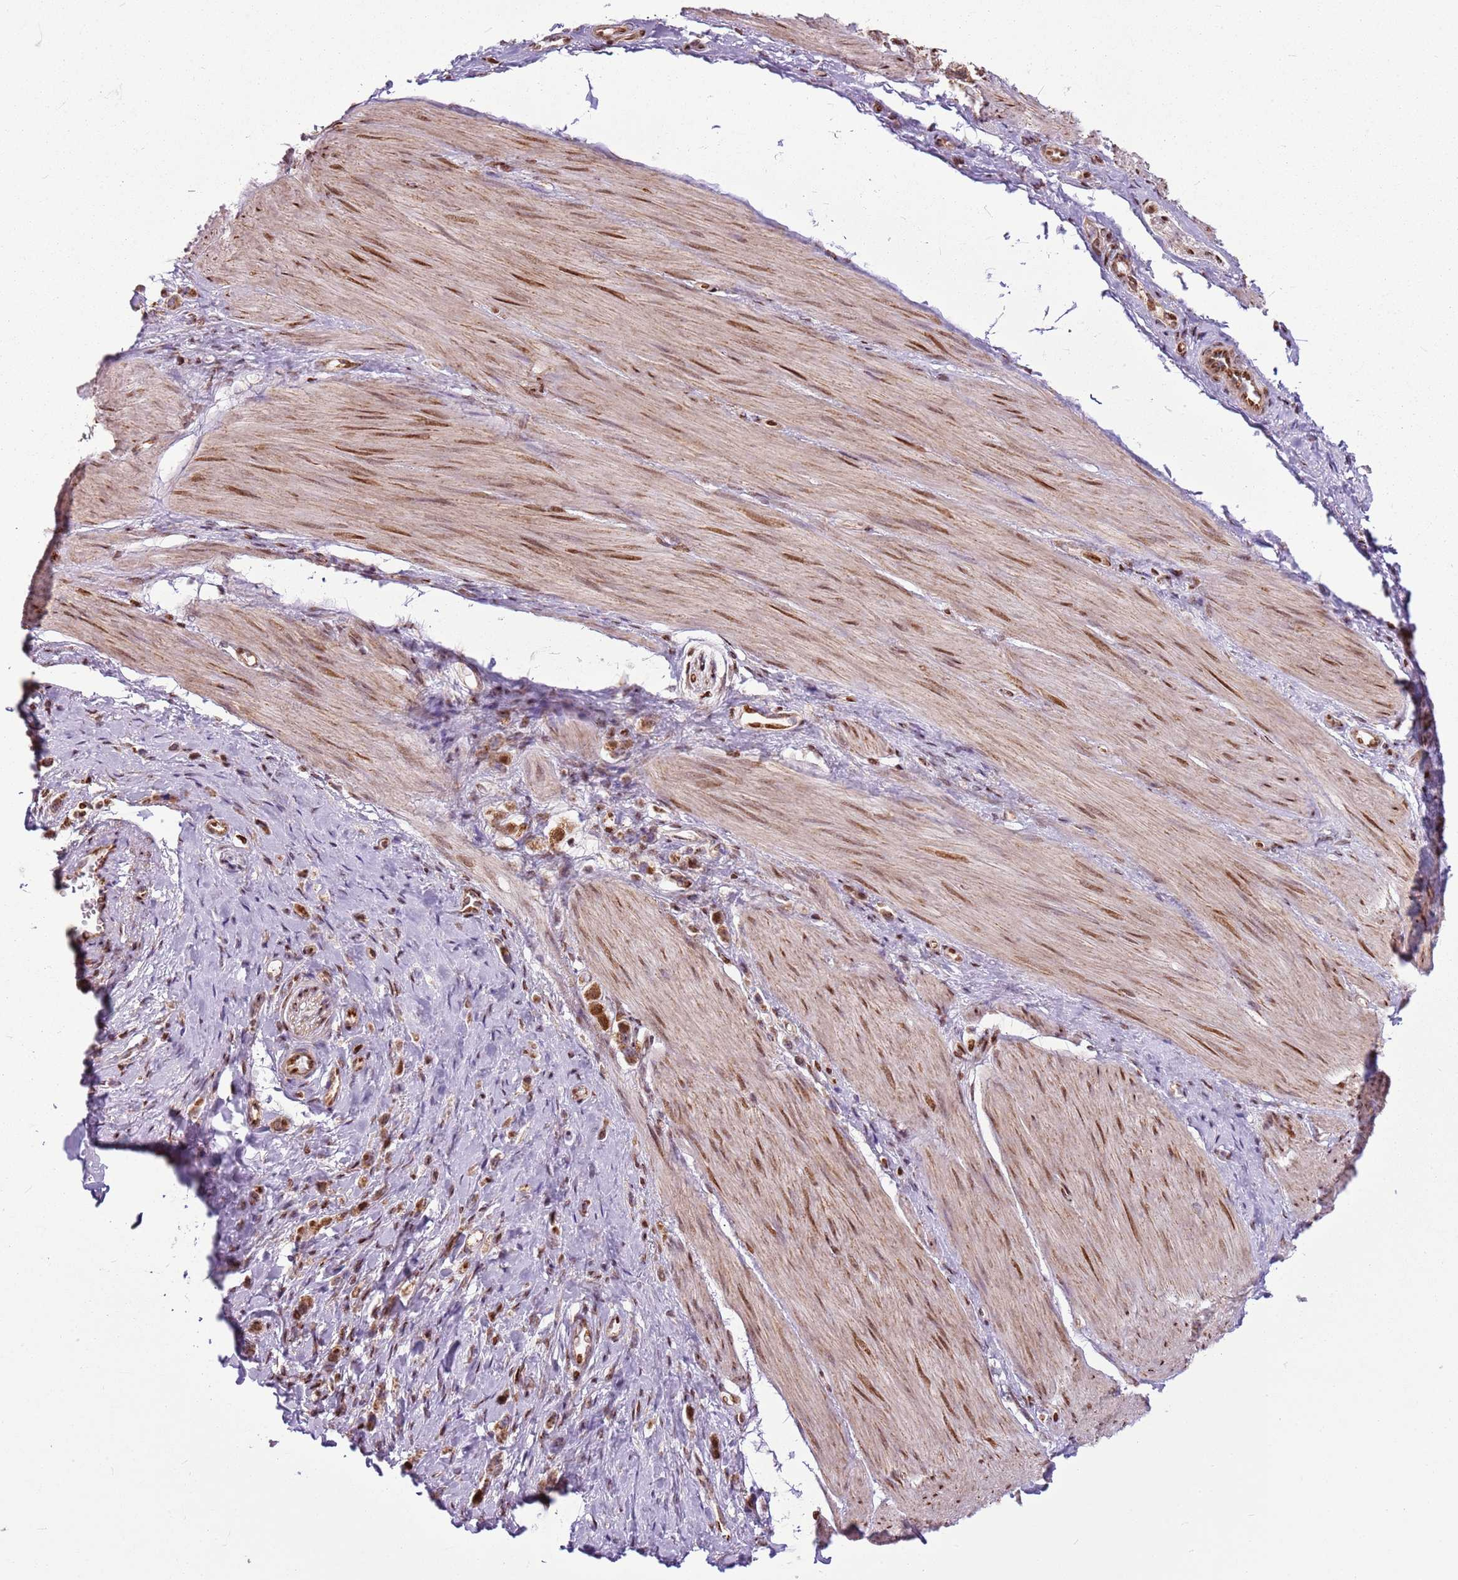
{"staining": {"intensity": "moderate", "quantity": ">75%", "location": "cytoplasmic/membranous,nuclear"}, "tissue": "stomach cancer", "cell_type": "Tumor cells", "image_type": "cancer", "snomed": [{"axis": "morphology", "description": "Adenocarcinoma, NOS"}, {"axis": "topography", "description": "Stomach"}], "caption": "IHC of human stomach adenocarcinoma shows medium levels of moderate cytoplasmic/membranous and nuclear positivity in about >75% of tumor cells.", "gene": "PCTP", "patient": {"sex": "female", "age": 65}}